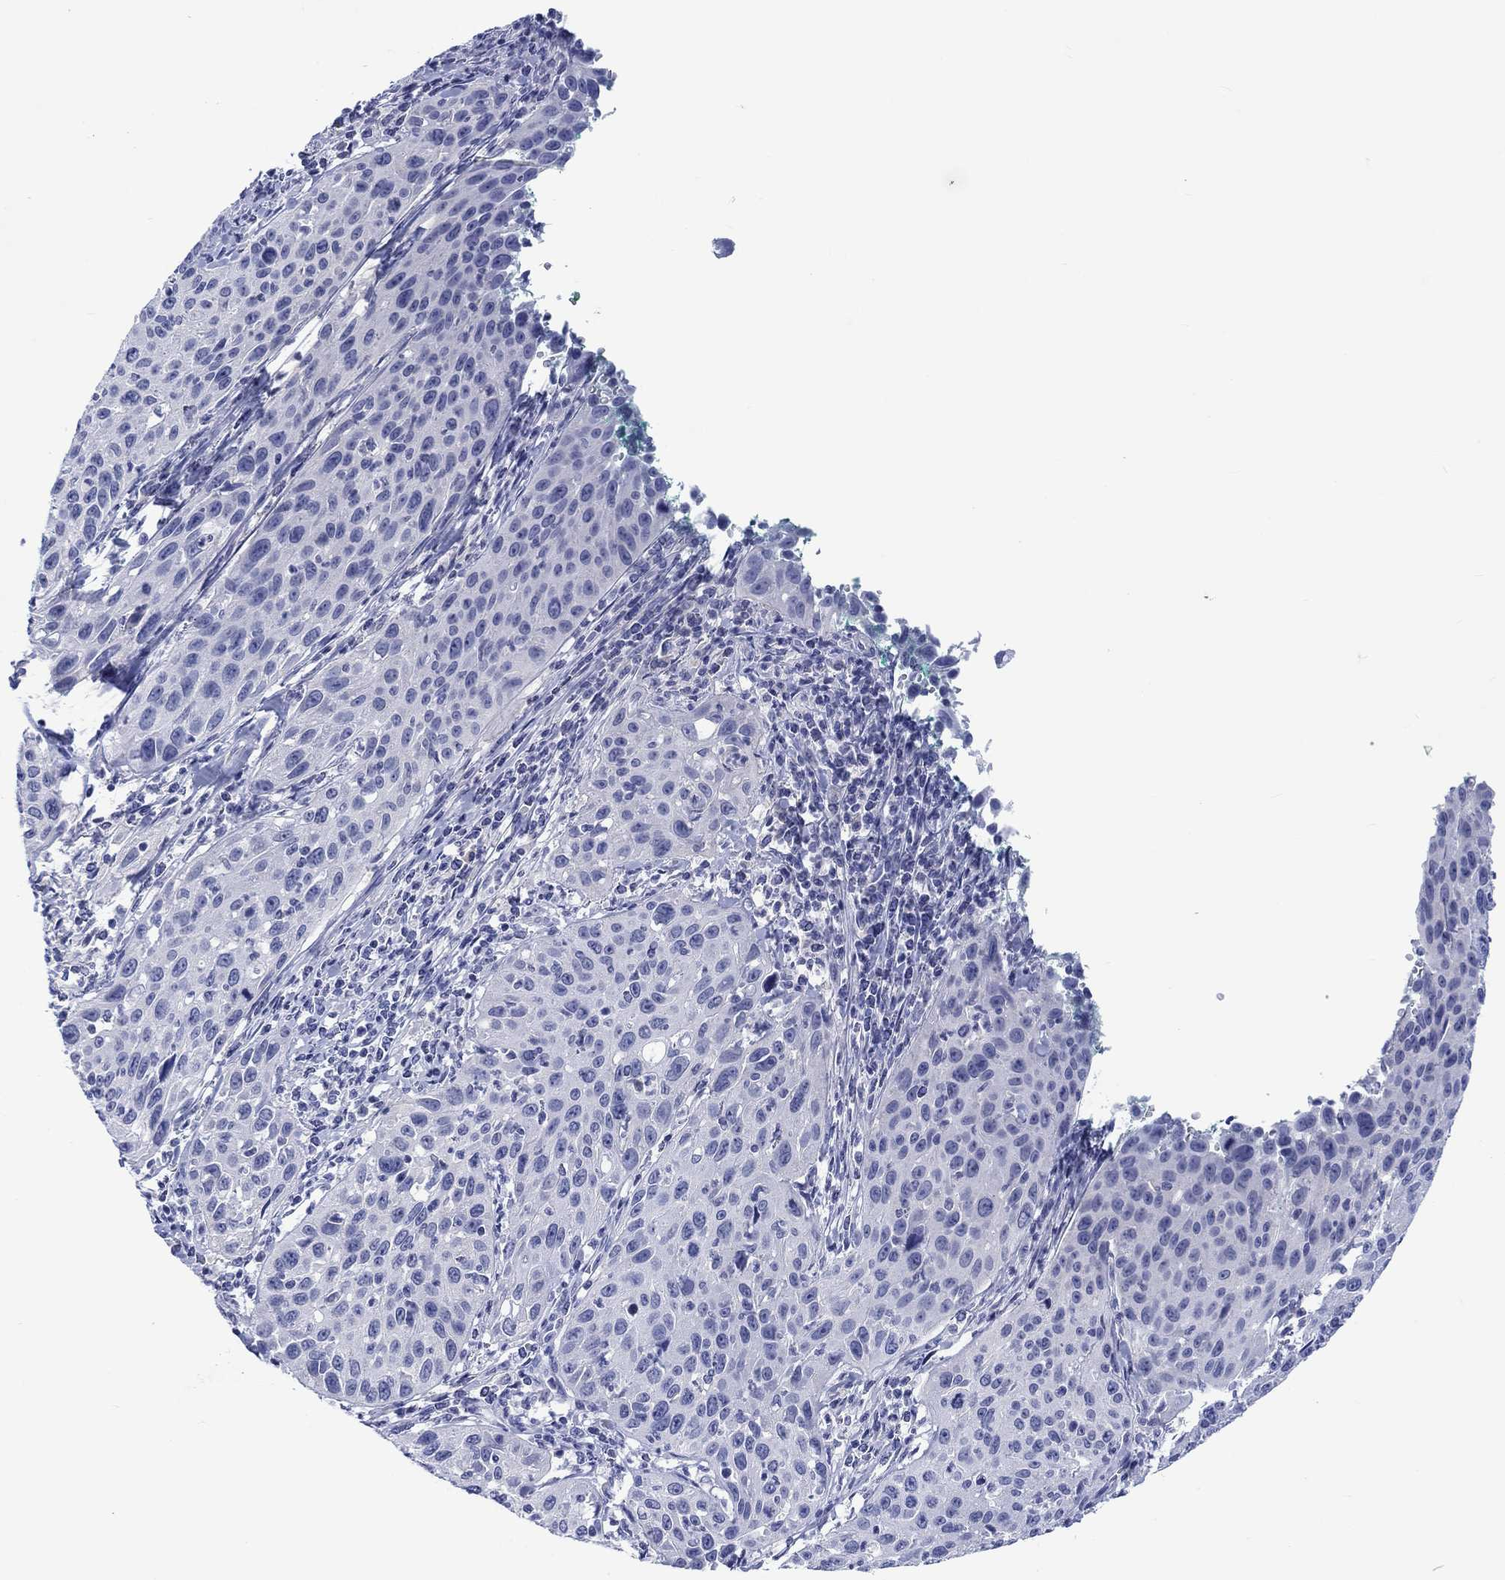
{"staining": {"intensity": "negative", "quantity": "none", "location": "none"}, "tissue": "cervical cancer", "cell_type": "Tumor cells", "image_type": "cancer", "snomed": [{"axis": "morphology", "description": "Squamous cell carcinoma, NOS"}, {"axis": "topography", "description": "Cervix"}], "caption": "DAB immunohistochemical staining of cervical cancer exhibits no significant positivity in tumor cells.", "gene": "CACNG3", "patient": {"sex": "female", "age": 26}}